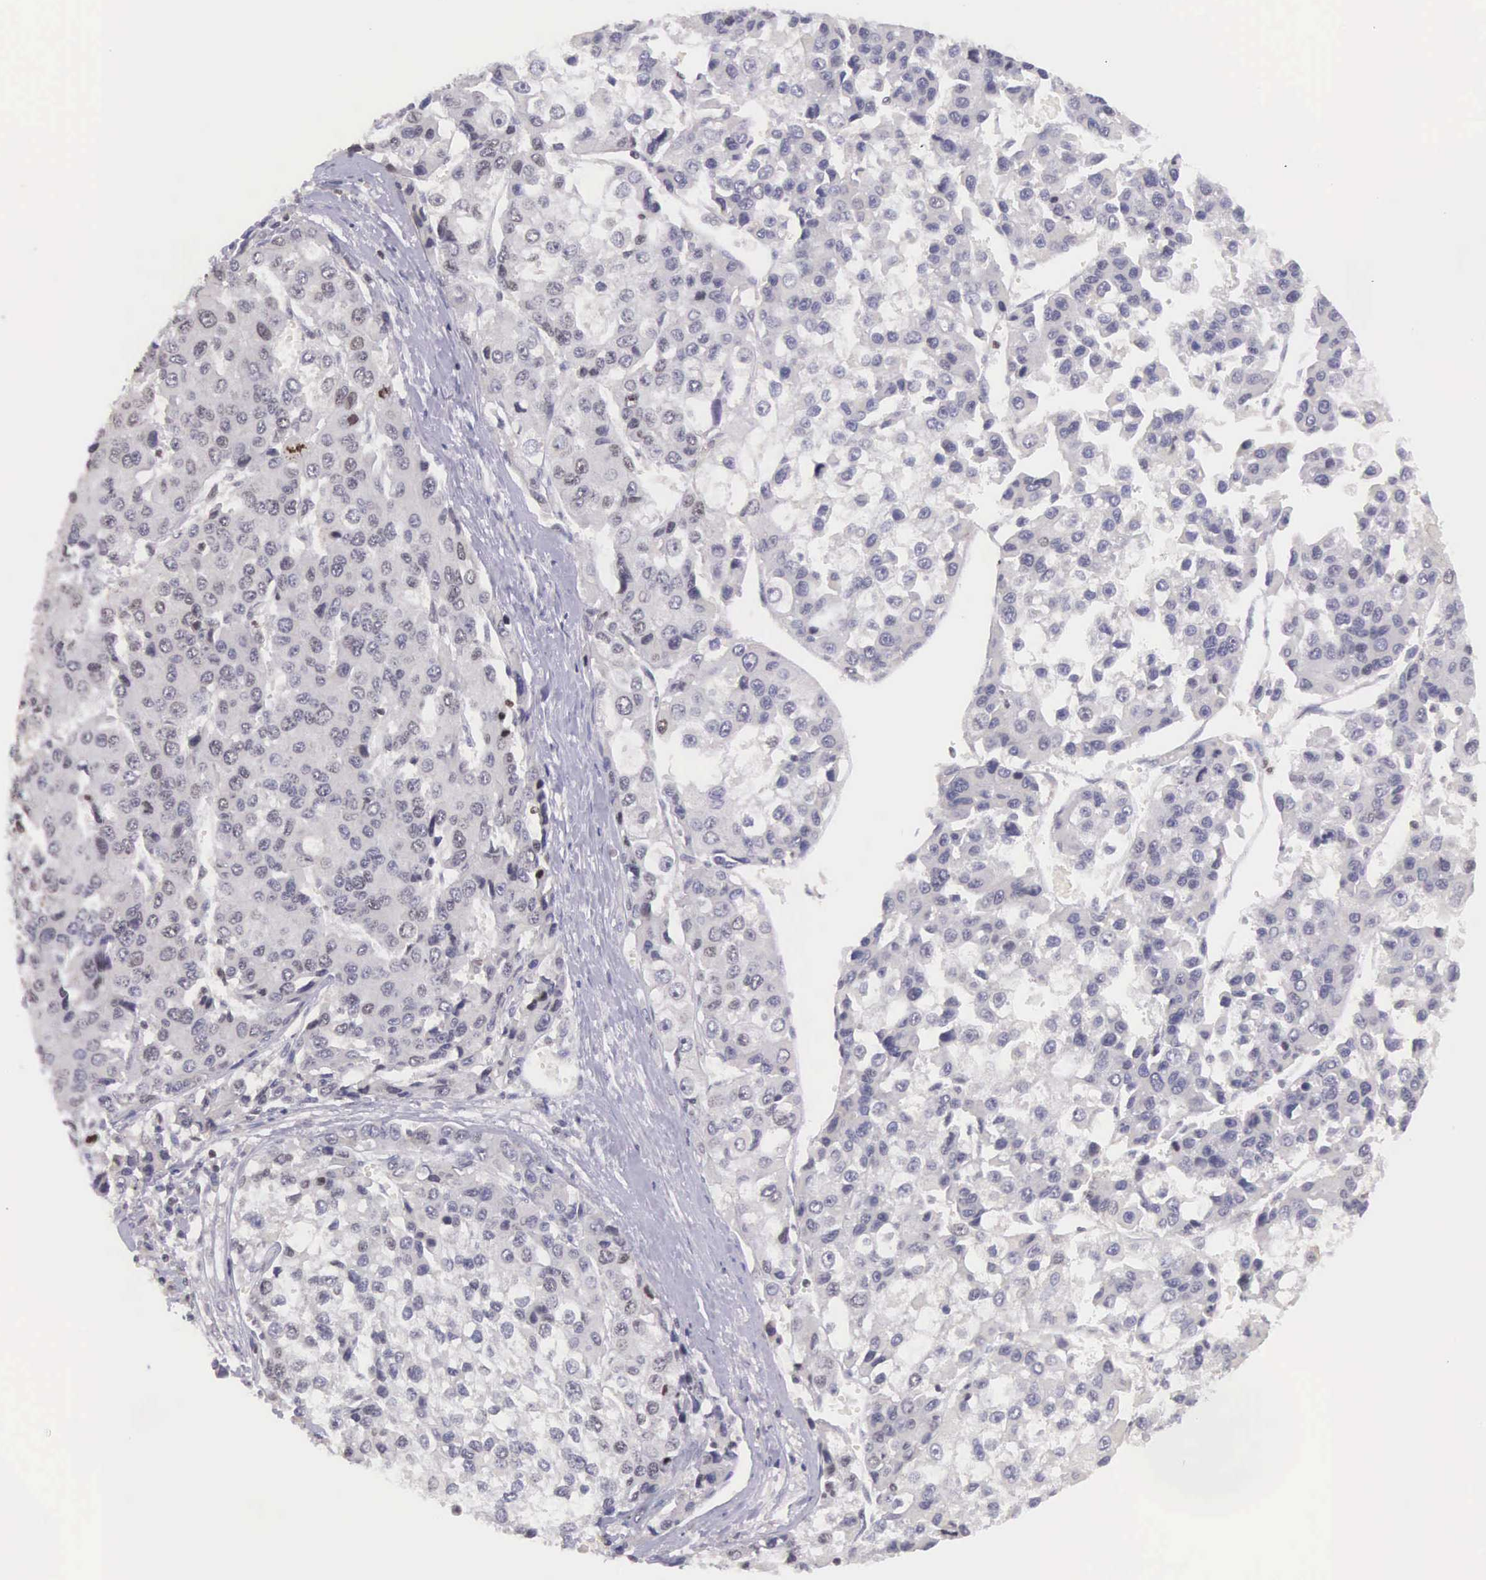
{"staining": {"intensity": "negative", "quantity": "none", "location": "none"}, "tissue": "liver cancer", "cell_type": "Tumor cells", "image_type": "cancer", "snomed": [{"axis": "morphology", "description": "Carcinoma, Hepatocellular, NOS"}, {"axis": "topography", "description": "Liver"}], "caption": "A histopathology image of human liver cancer (hepatocellular carcinoma) is negative for staining in tumor cells.", "gene": "VRK1", "patient": {"sex": "female", "age": 66}}